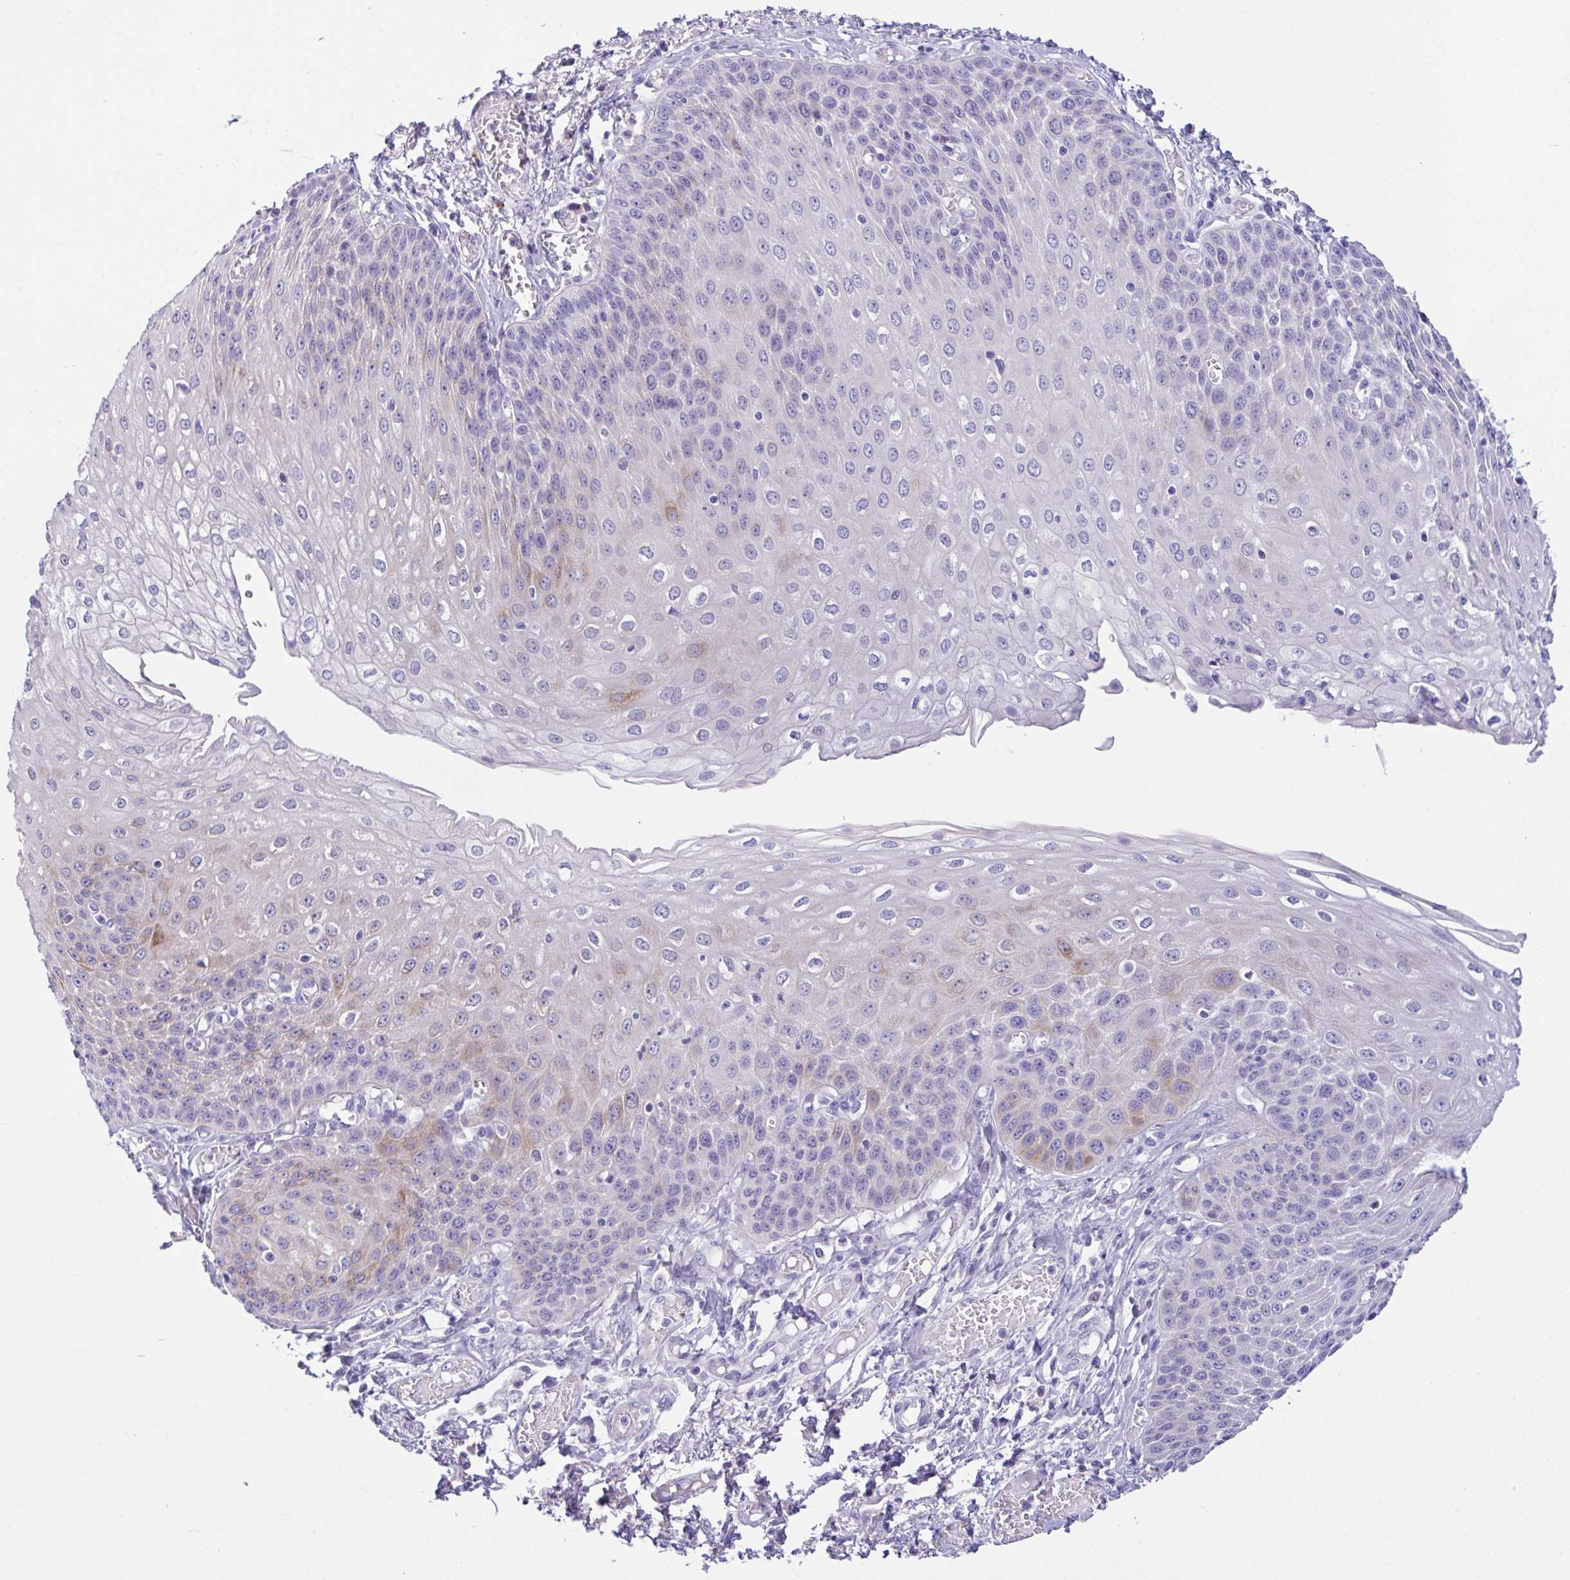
{"staining": {"intensity": "strong", "quantity": "25%-75%", "location": "cytoplasmic/membranous"}, "tissue": "esophagus", "cell_type": "Squamous epithelial cells", "image_type": "normal", "snomed": [{"axis": "morphology", "description": "Normal tissue, NOS"}, {"axis": "morphology", "description": "Adenocarcinoma, NOS"}, {"axis": "topography", "description": "Esophagus"}], "caption": "Protein expression analysis of normal human esophagus reveals strong cytoplasmic/membranous expression in about 25%-75% of squamous epithelial cells.", "gene": "FBXL20", "patient": {"sex": "male", "age": 81}}